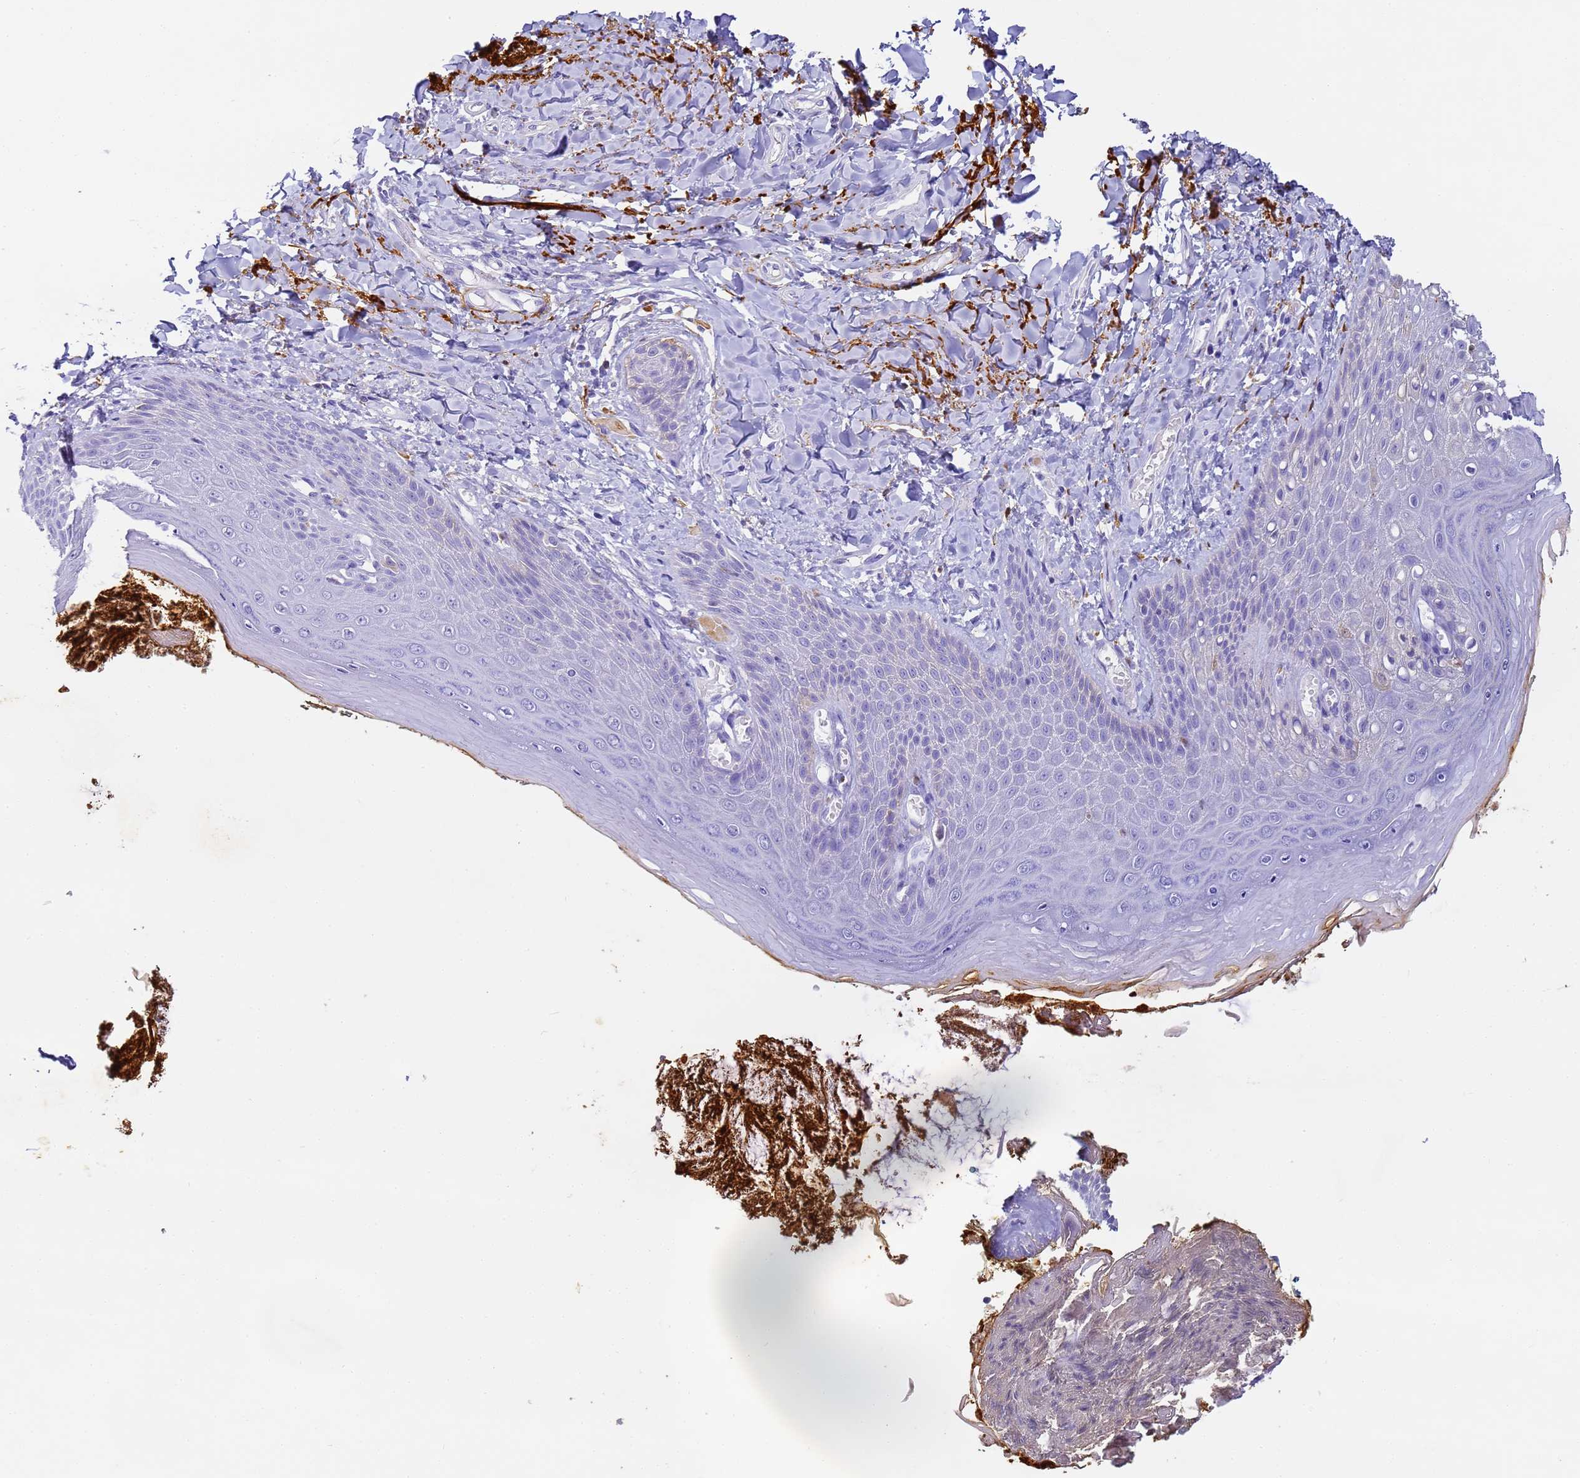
{"staining": {"intensity": "negative", "quantity": "none", "location": "none"}, "tissue": "skin", "cell_type": "Epidermal cells", "image_type": "normal", "snomed": [{"axis": "morphology", "description": "Normal tissue, NOS"}, {"axis": "topography", "description": "Anal"}], "caption": "Immunohistochemical staining of normal skin displays no significant staining in epidermal cells. (Brightfield microscopy of DAB immunohistochemistry at high magnification).", "gene": "CFHR1", "patient": {"sex": "male", "age": 78}}